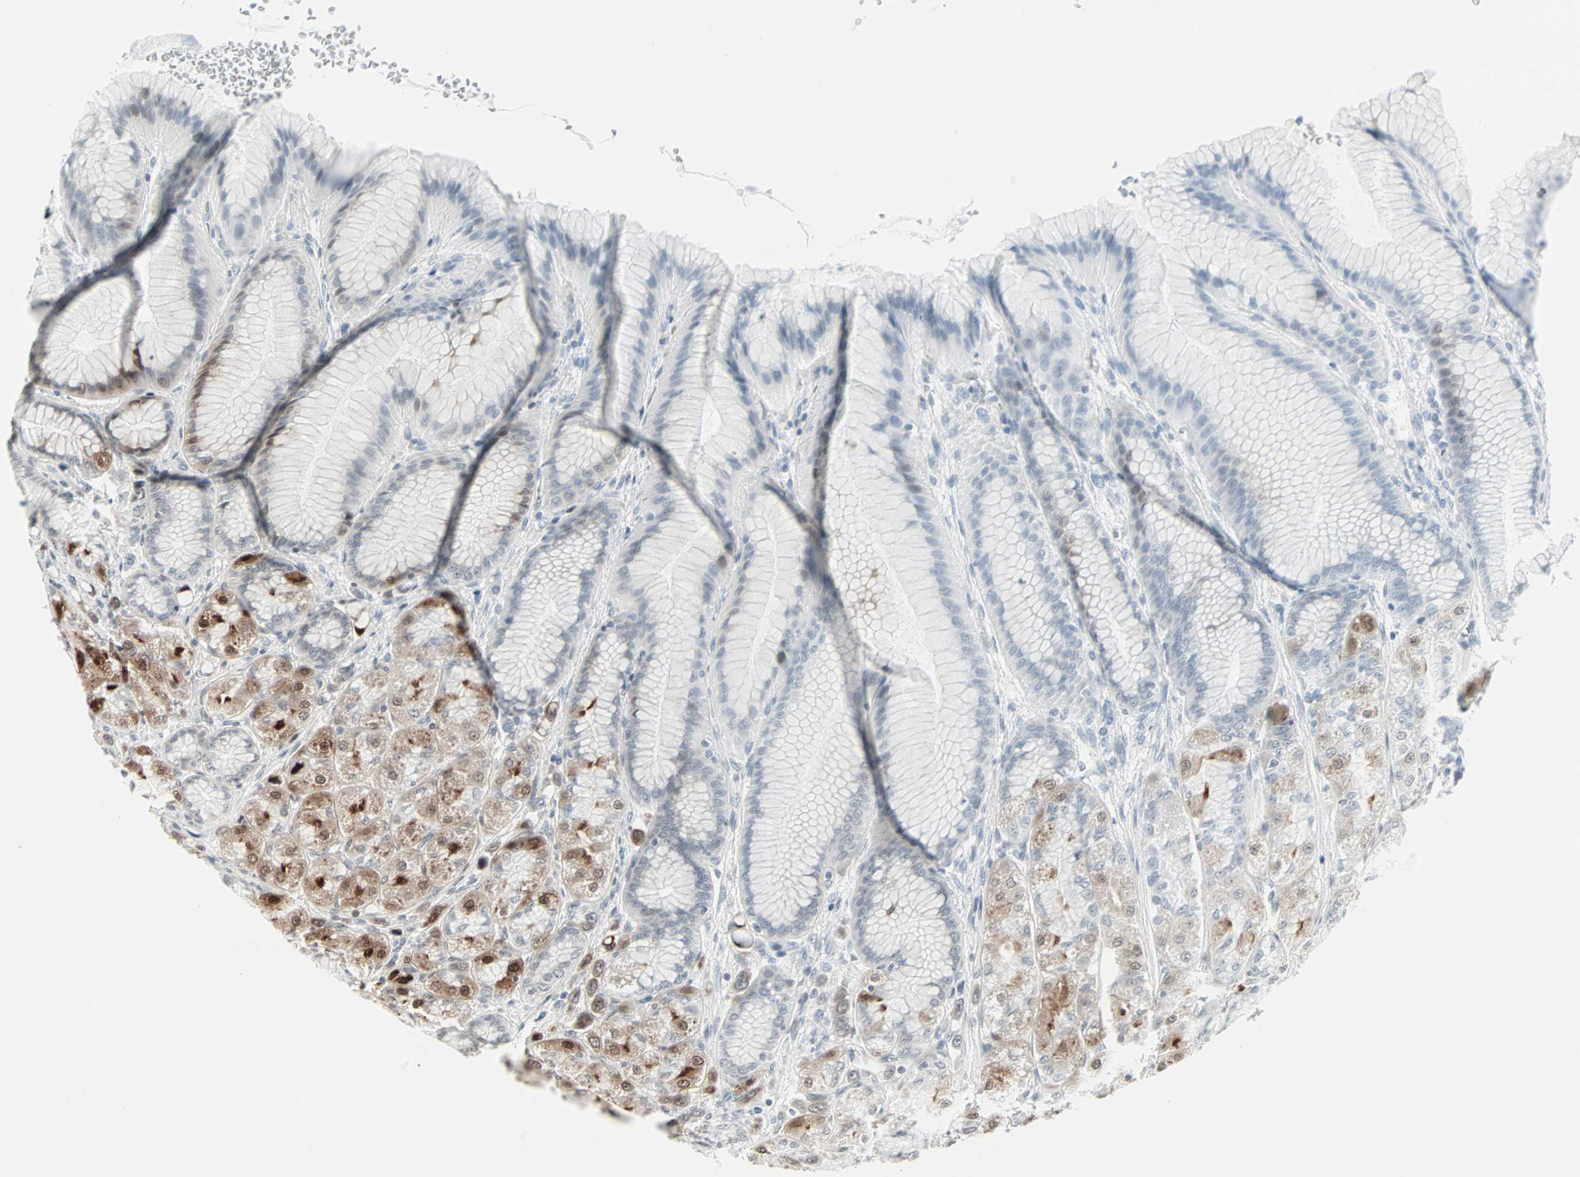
{"staining": {"intensity": "moderate", "quantity": "<25%", "location": "cytoplasmic/membranous,nuclear"}, "tissue": "stomach", "cell_type": "Glandular cells", "image_type": "normal", "snomed": [{"axis": "morphology", "description": "Normal tissue, NOS"}, {"axis": "morphology", "description": "Adenocarcinoma, NOS"}, {"axis": "topography", "description": "Stomach"}, {"axis": "topography", "description": "Stomach, lower"}], "caption": "IHC (DAB) staining of unremarkable human stomach displays moderate cytoplasmic/membranous,nuclear protein staining in approximately <25% of glandular cells.", "gene": "CBLC", "patient": {"sex": "female", "age": 65}}